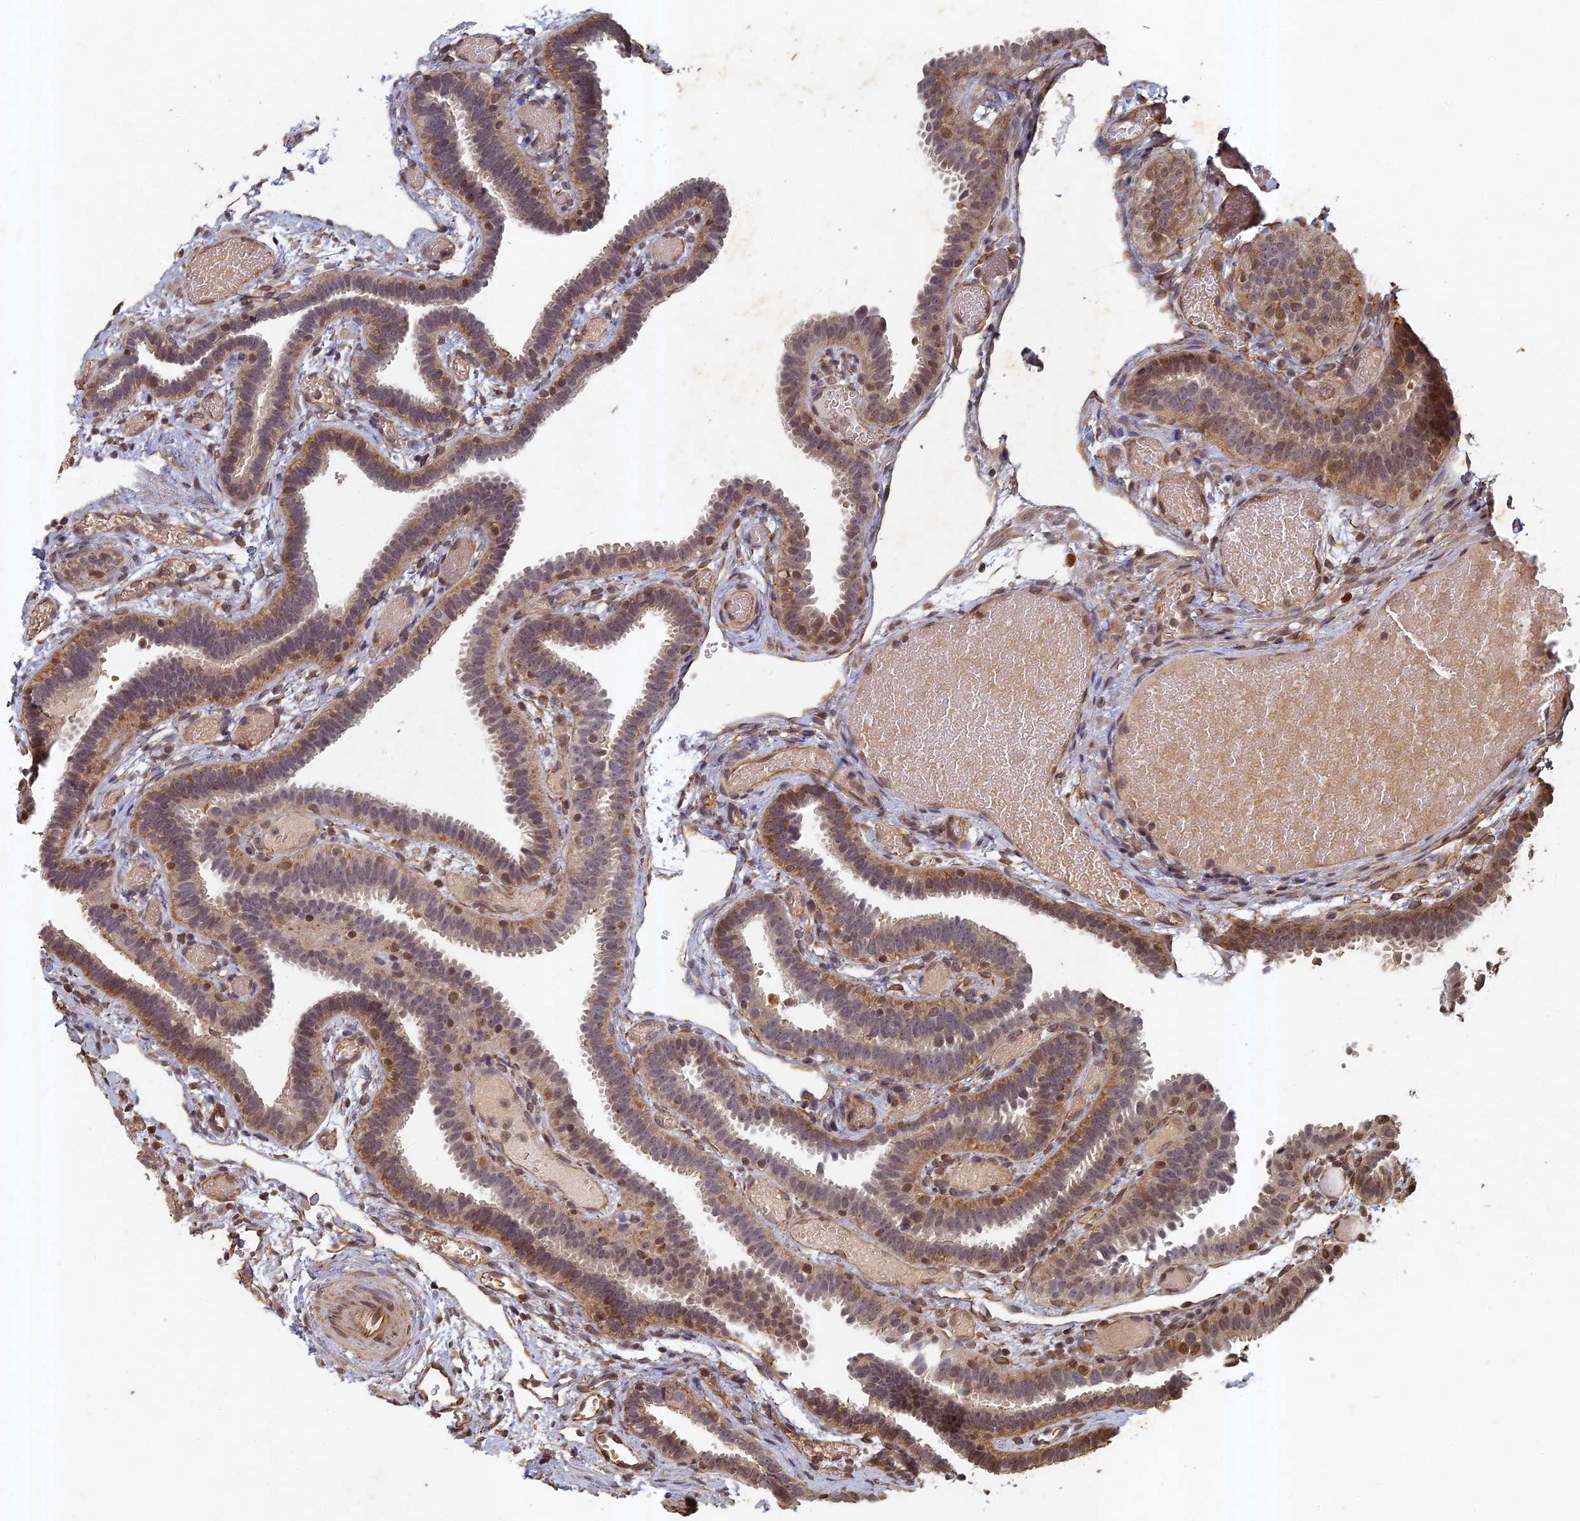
{"staining": {"intensity": "moderate", "quantity": "25%-75%", "location": "cytoplasmic/membranous"}, "tissue": "fallopian tube", "cell_type": "Glandular cells", "image_type": "normal", "snomed": [{"axis": "morphology", "description": "Normal tissue, NOS"}, {"axis": "topography", "description": "Fallopian tube"}], "caption": "Moderate cytoplasmic/membranous protein expression is identified in about 25%-75% of glandular cells in fallopian tube. The protein of interest is stained brown, and the nuclei are stained in blue (DAB IHC with brightfield microscopy, high magnification).", "gene": "ABCB10", "patient": {"sex": "female", "age": 37}}